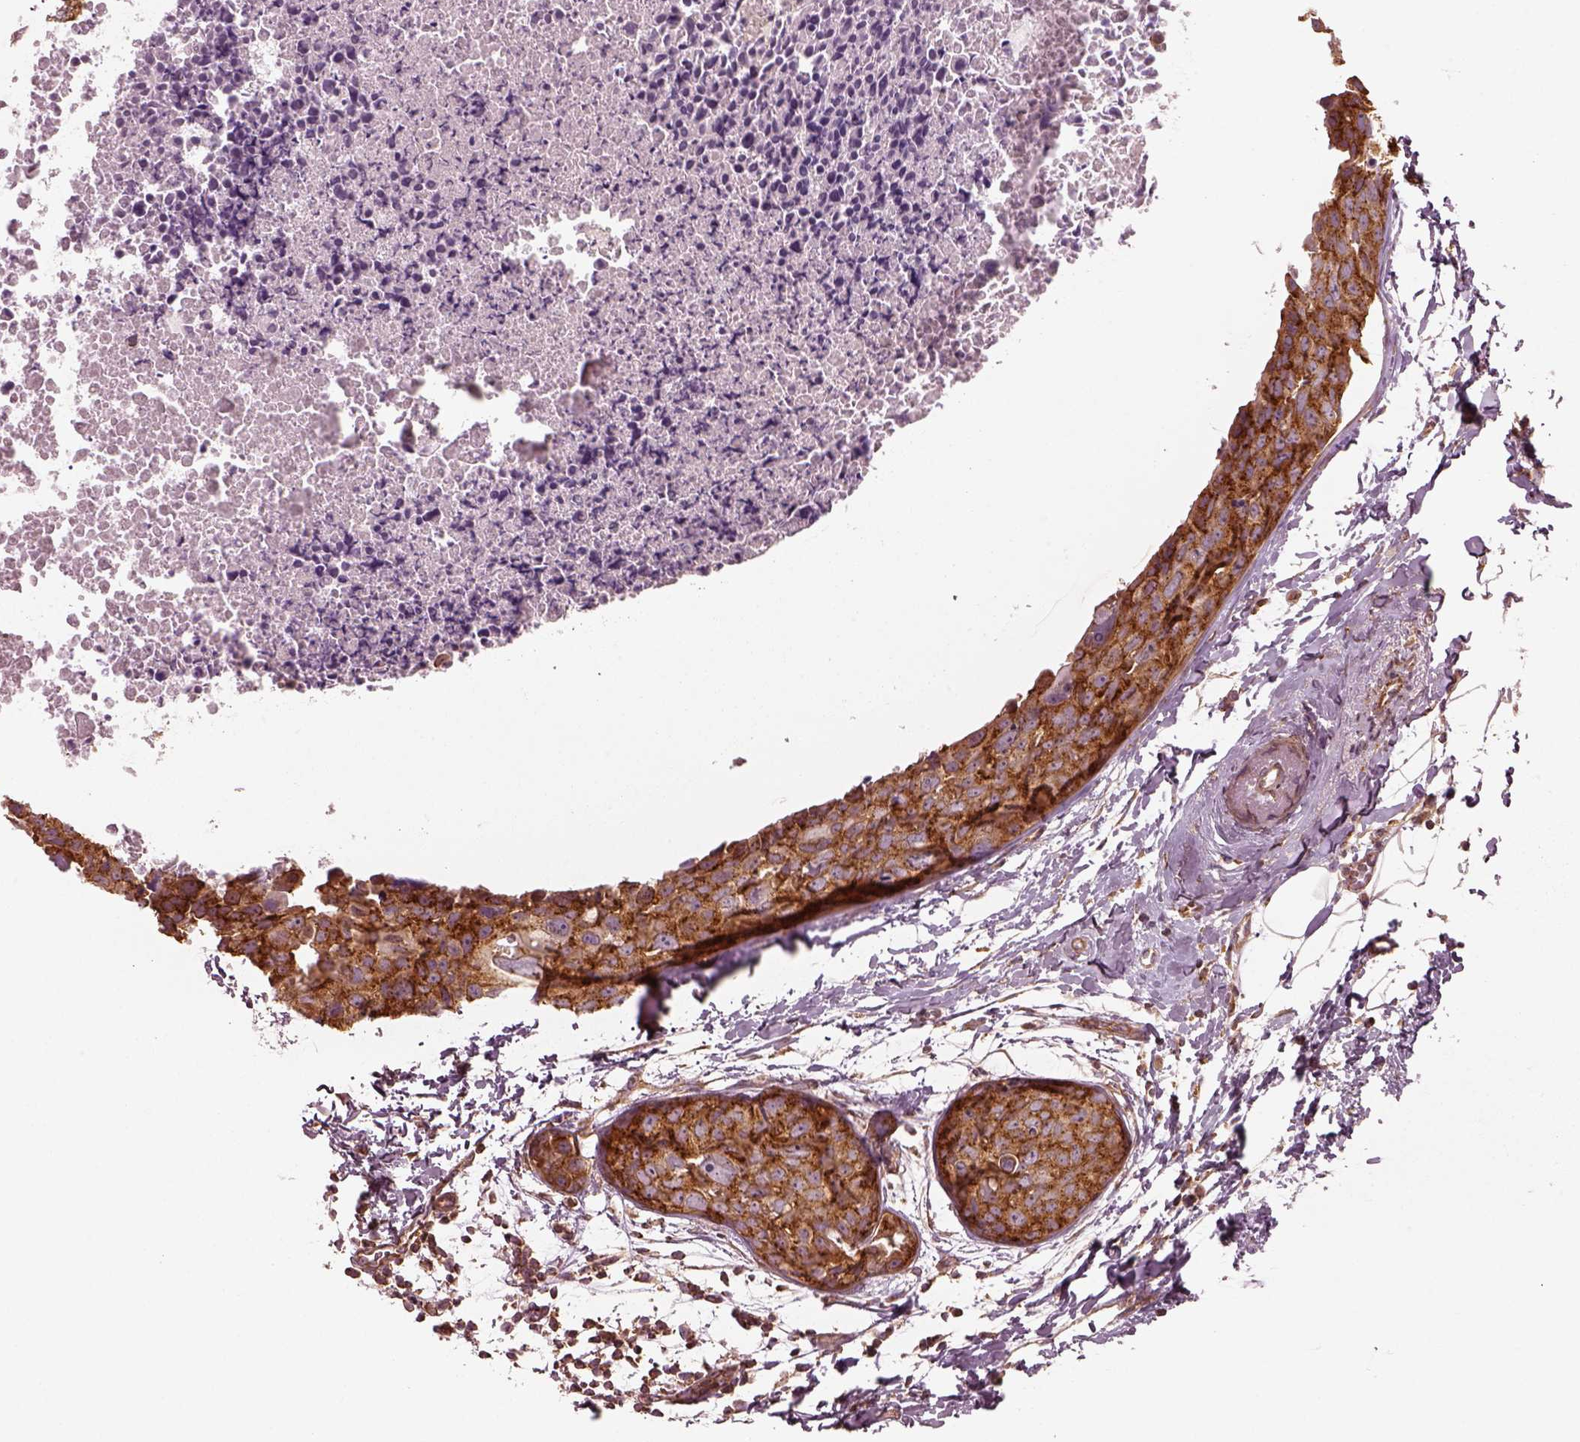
{"staining": {"intensity": "strong", "quantity": "25%-75%", "location": "cytoplasmic/membranous"}, "tissue": "breast cancer", "cell_type": "Tumor cells", "image_type": "cancer", "snomed": [{"axis": "morphology", "description": "Duct carcinoma"}, {"axis": "topography", "description": "Breast"}], "caption": "Immunohistochemistry (IHC) of breast cancer (invasive ductal carcinoma) shows high levels of strong cytoplasmic/membranous staining in about 25%-75% of tumor cells. (Brightfield microscopy of DAB IHC at high magnification).", "gene": "LSM14A", "patient": {"sex": "female", "age": 38}}